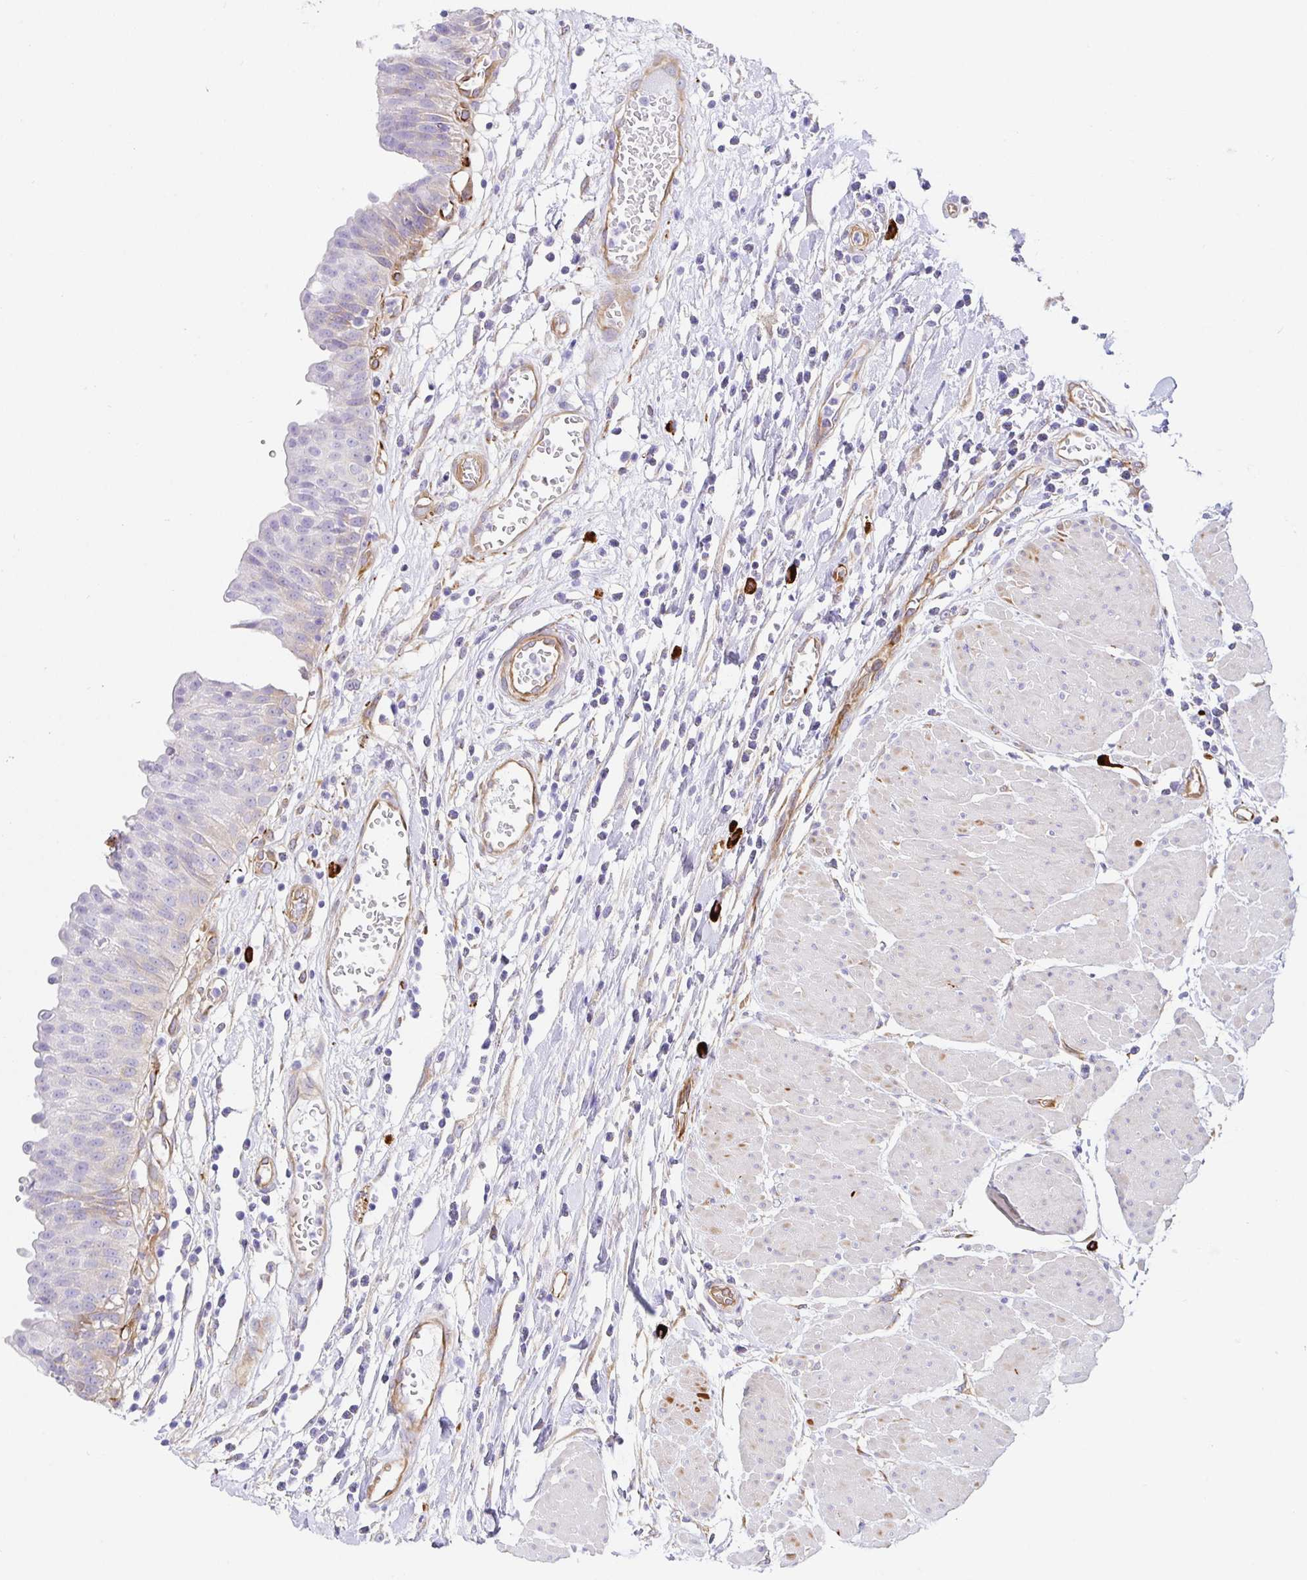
{"staining": {"intensity": "negative", "quantity": "none", "location": "none"}, "tissue": "urinary bladder", "cell_type": "Urothelial cells", "image_type": "normal", "snomed": [{"axis": "morphology", "description": "Normal tissue, NOS"}, {"axis": "topography", "description": "Urinary bladder"}], "caption": "Immunohistochemical staining of unremarkable human urinary bladder exhibits no significant staining in urothelial cells. The staining is performed using DAB brown chromogen with nuclei counter-stained in using hematoxylin.", "gene": "DOCK1", "patient": {"sex": "male", "age": 64}}